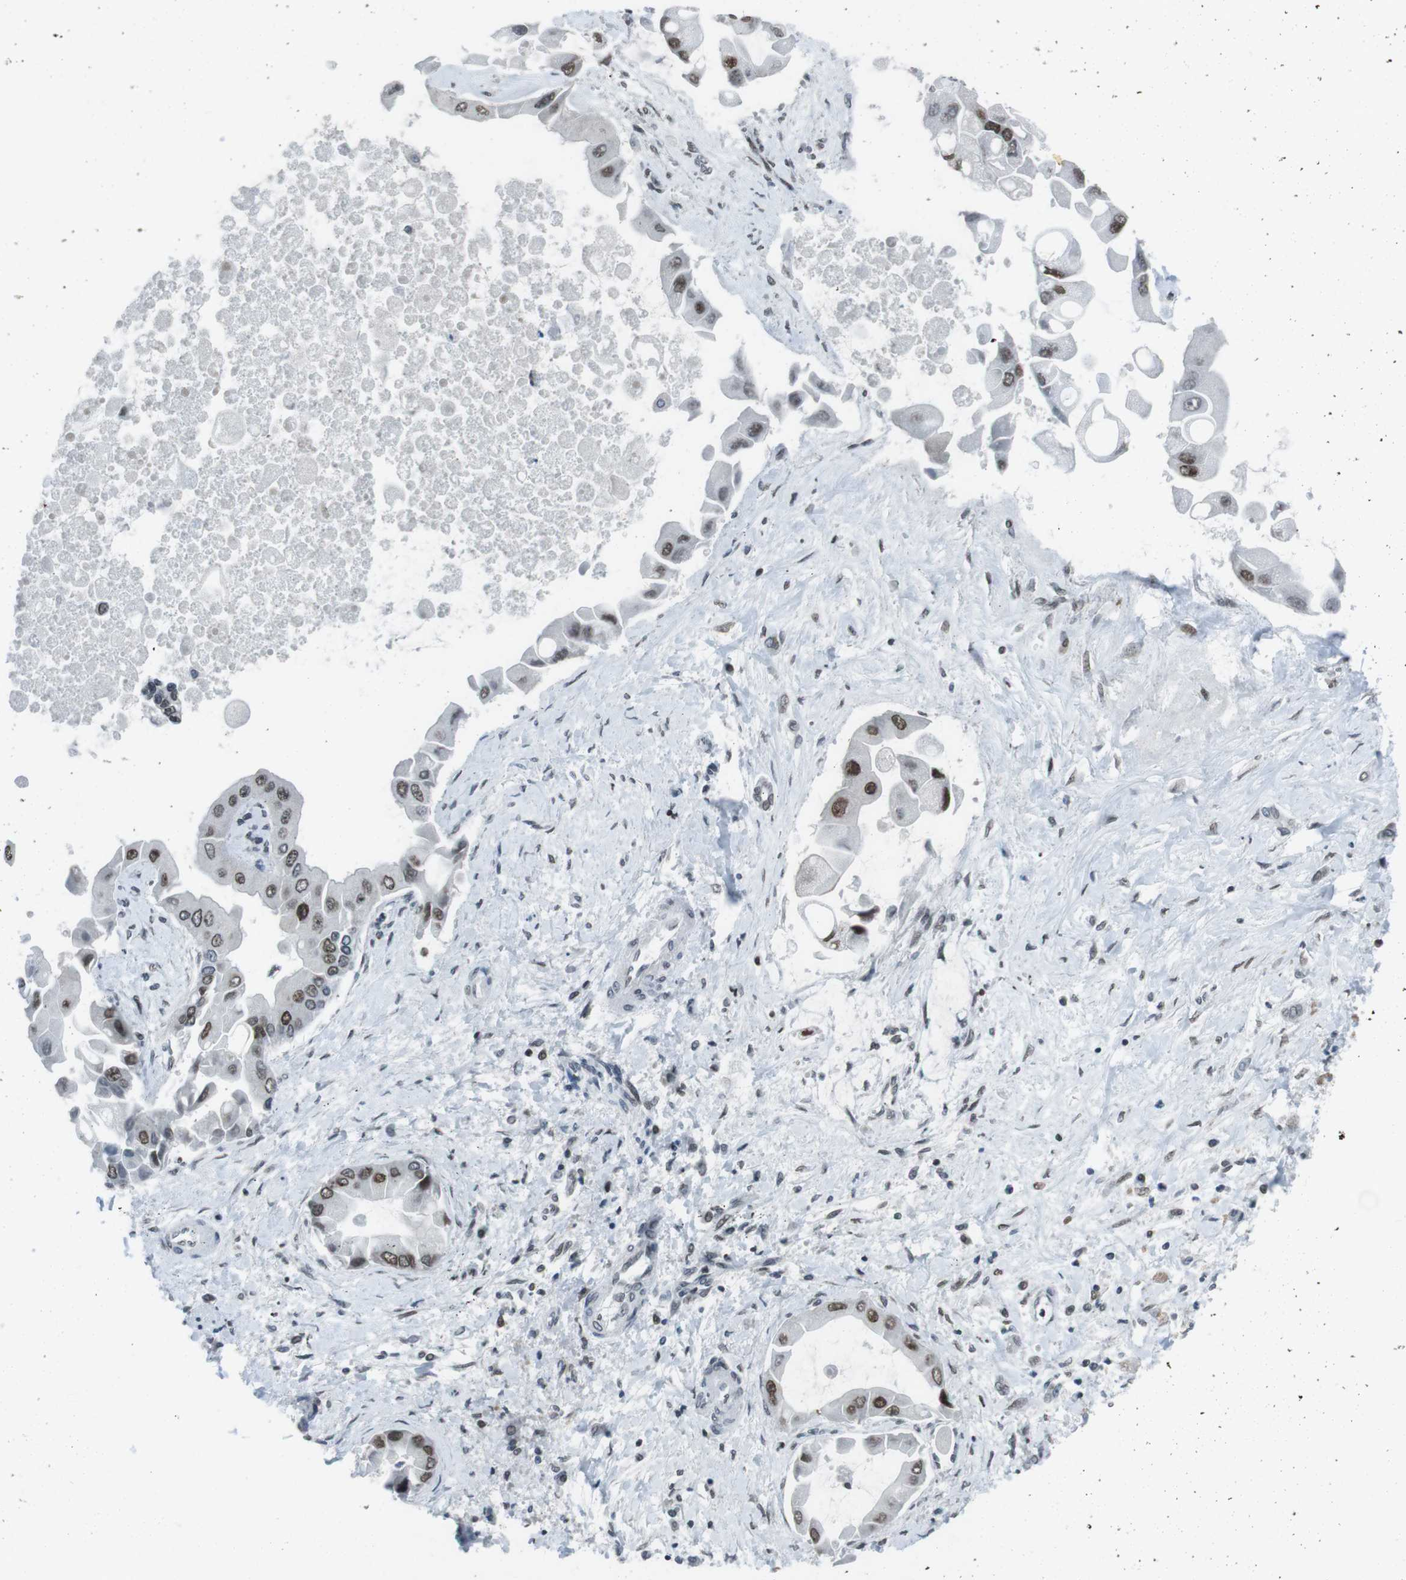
{"staining": {"intensity": "moderate", "quantity": ">75%", "location": "nuclear"}, "tissue": "liver cancer", "cell_type": "Tumor cells", "image_type": "cancer", "snomed": [{"axis": "morphology", "description": "Cholangiocarcinoma"}, {"axis": "topography", "description": "Liver"}], "caption": "Liver cancer (cholangiocarcinoma) stained for a protein demonstrates moderate nuclear positivity in tumor cells.", "gene": "MAD1L1", "patient": {"sex": "male", "age": 50}}